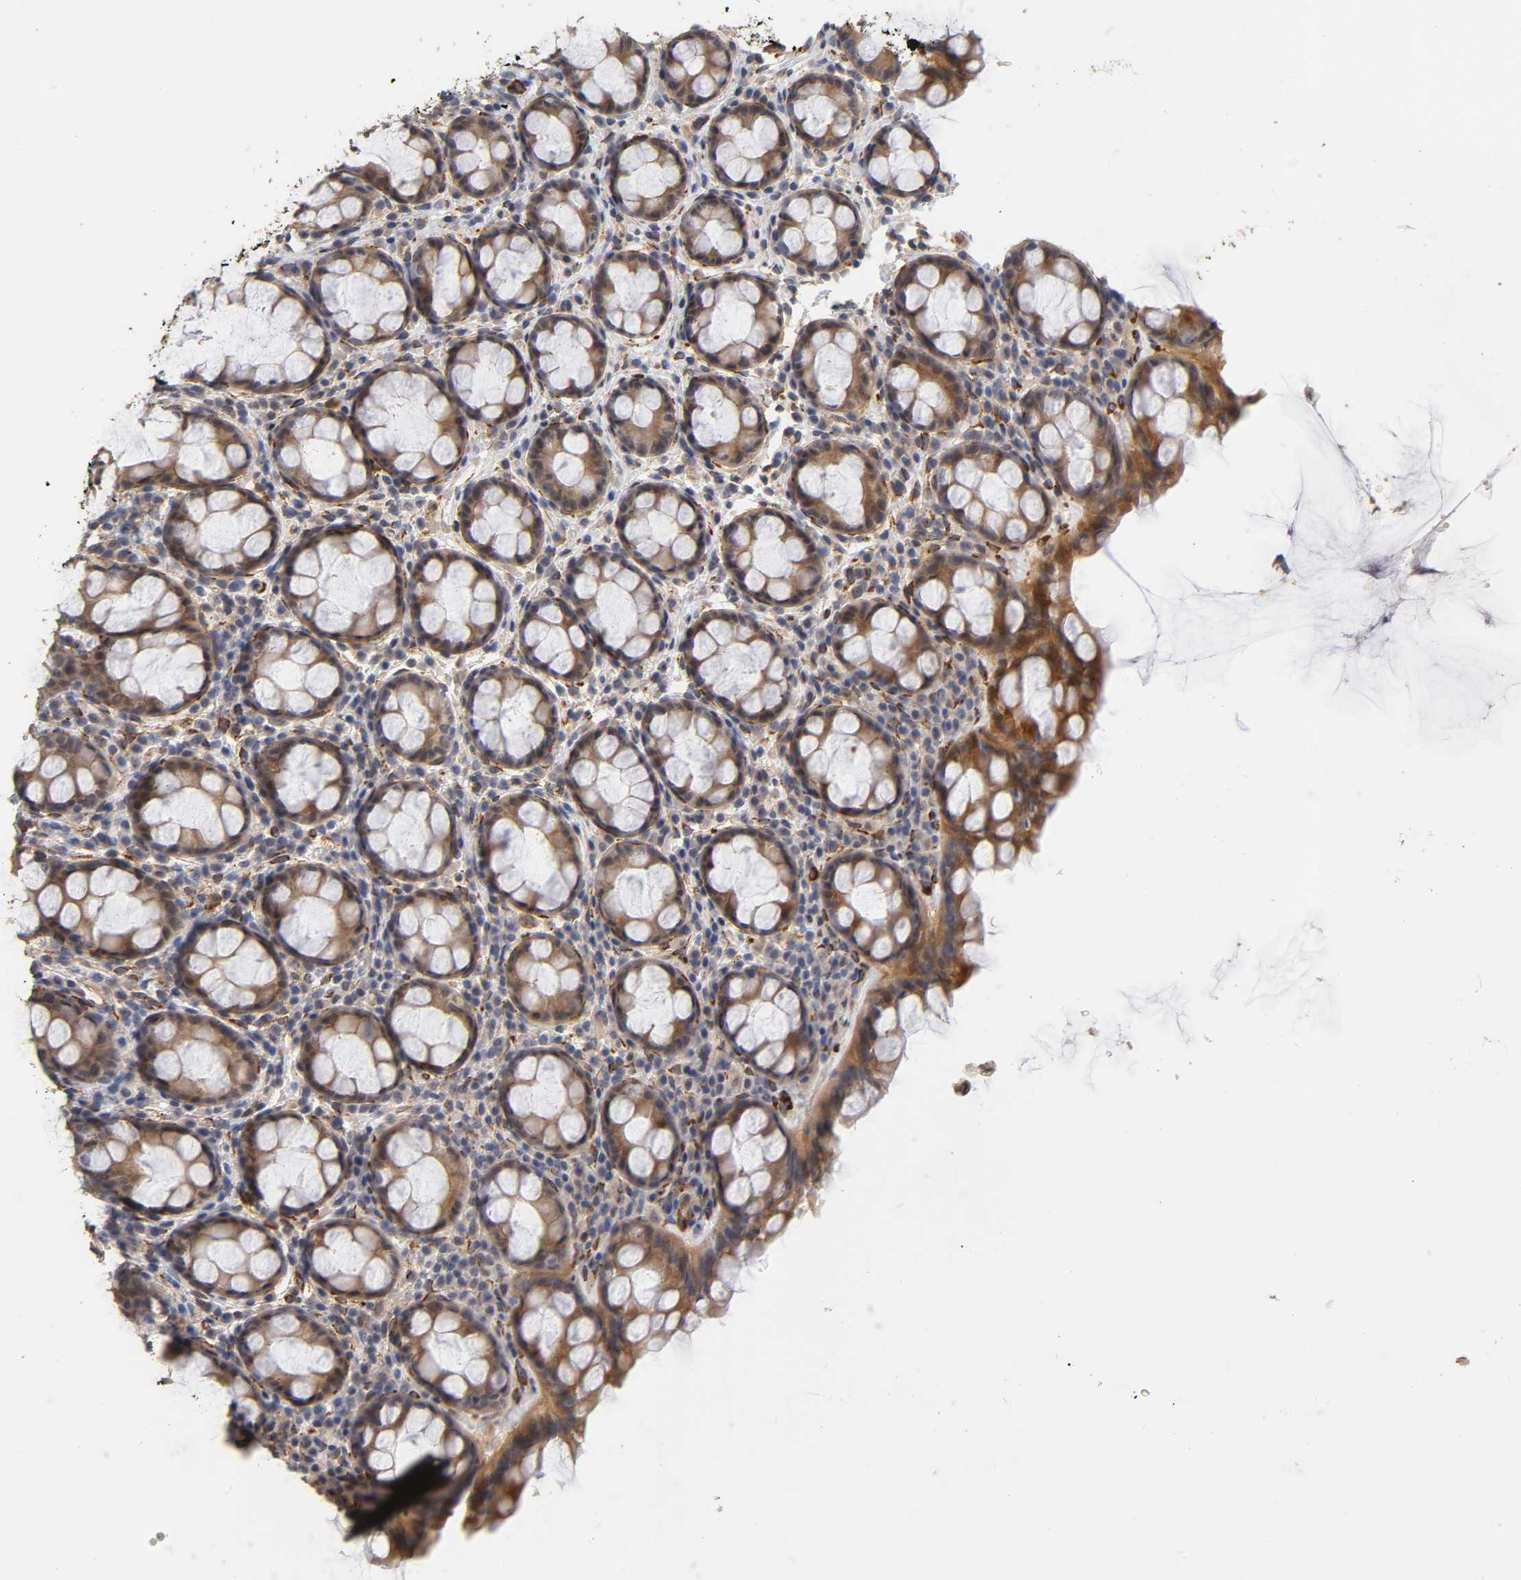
{"staining": {"intensity": "moderate", "quantity": ">75%", "location": "cytoplasmic/membranous"}, "tissue": "rectum", "cell_type": "Glandular cells", "image_type": "normal", "snomed": [{"axis": "morphology", "description": "Normal tissue, NOS"}, {"axis": "topography", "description": "Rectum"}], "caption": "Immunohistochemistry (DAB) staining of benign human rectum displays moderate cytoplasmic/membranous protein staining in approximately >75% of glandular cells.", "gene": "LAMB1", "patient": {"sex": "male", "age": 92}}